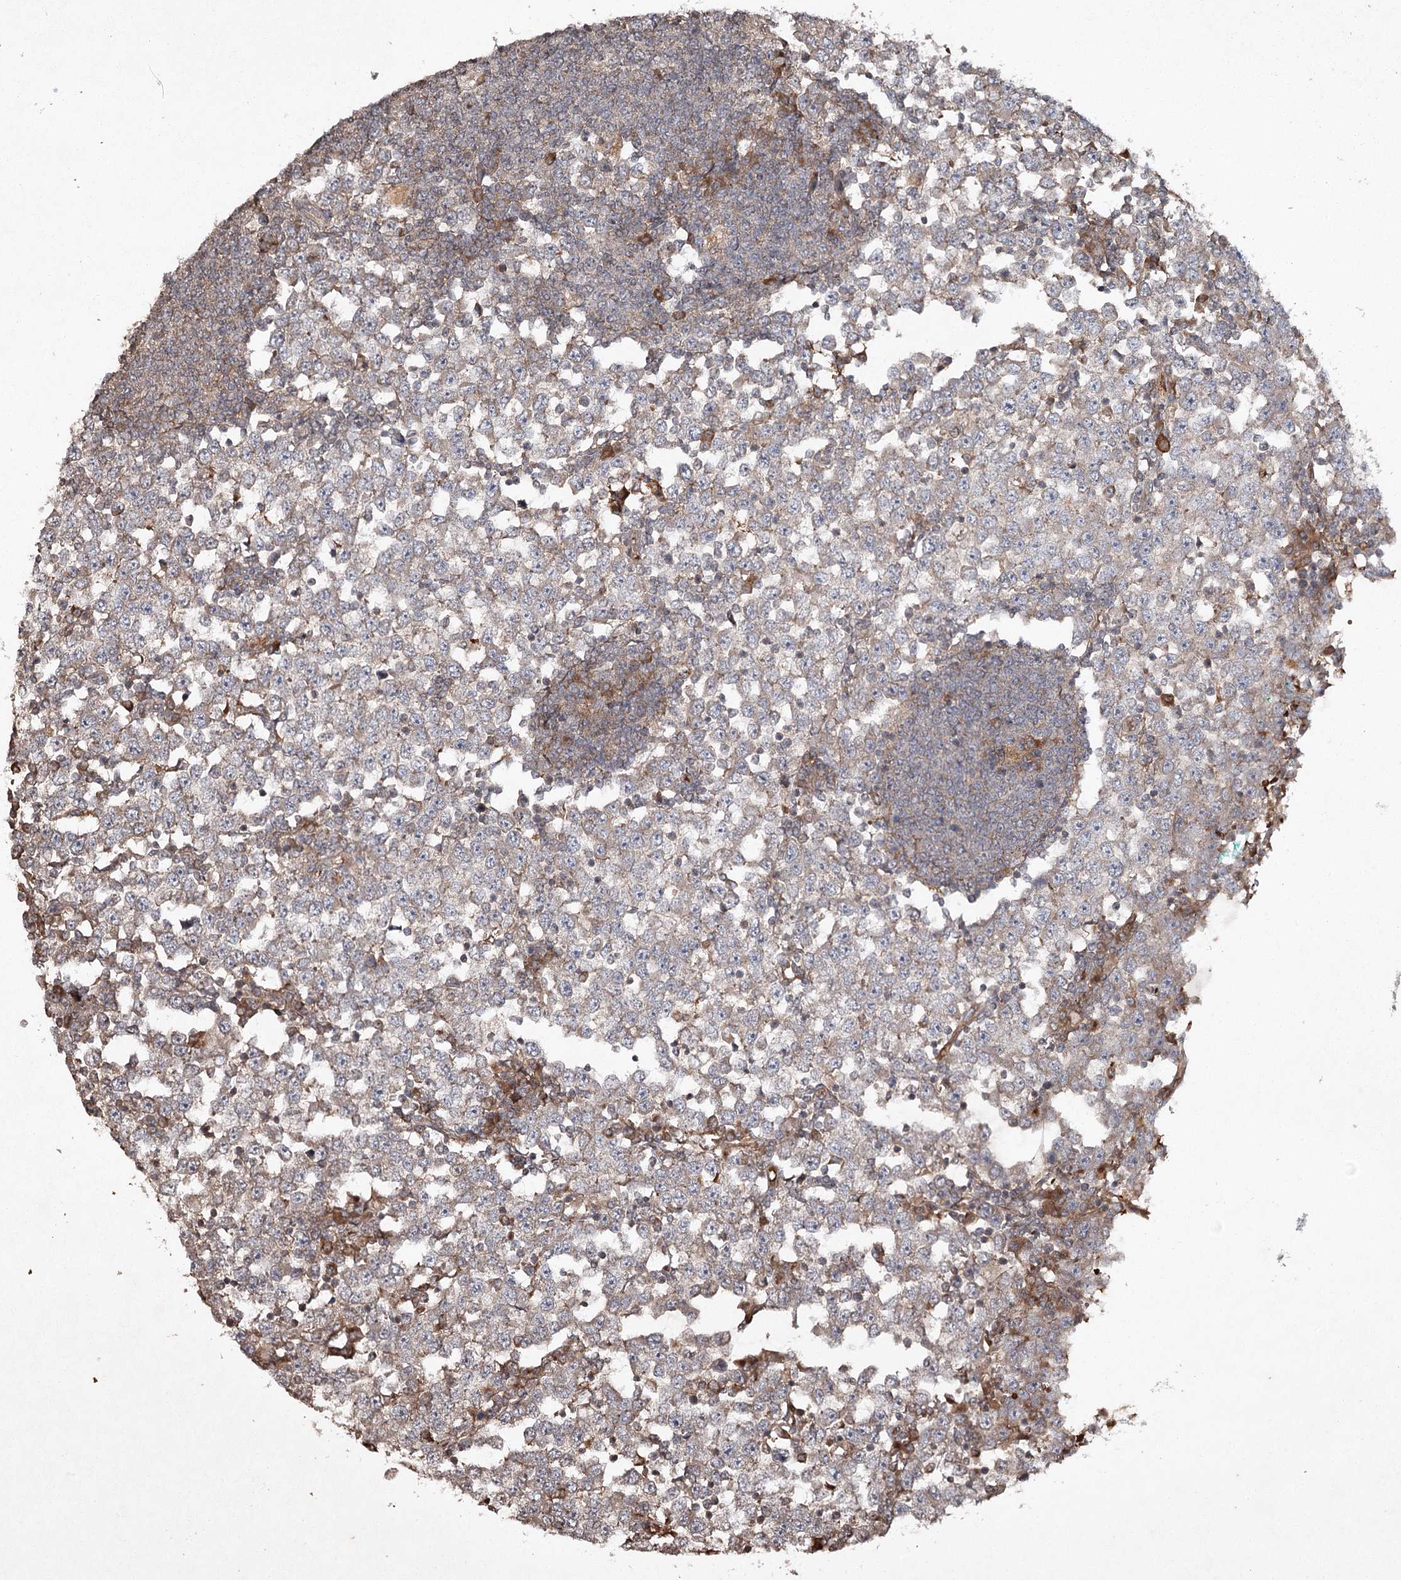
{"staining": {"intensity": "negative", "quantity": "none", "location": "none"}, "tissue": "testis cancer", "cell_type": "Tumor cells", "image_type": "cancer", "snomed": [{"axis": "morphology", "description": "Seminoma, NOS"}, {"axis": "topography", "description": "Testis"}], "caption": "The immunohistochemistry micrograph has no significant expression in tumor cells of seminoma (testis) tissue.", "gene": "CYP2B6", "patient": {"sex": "male", "age": 65}}